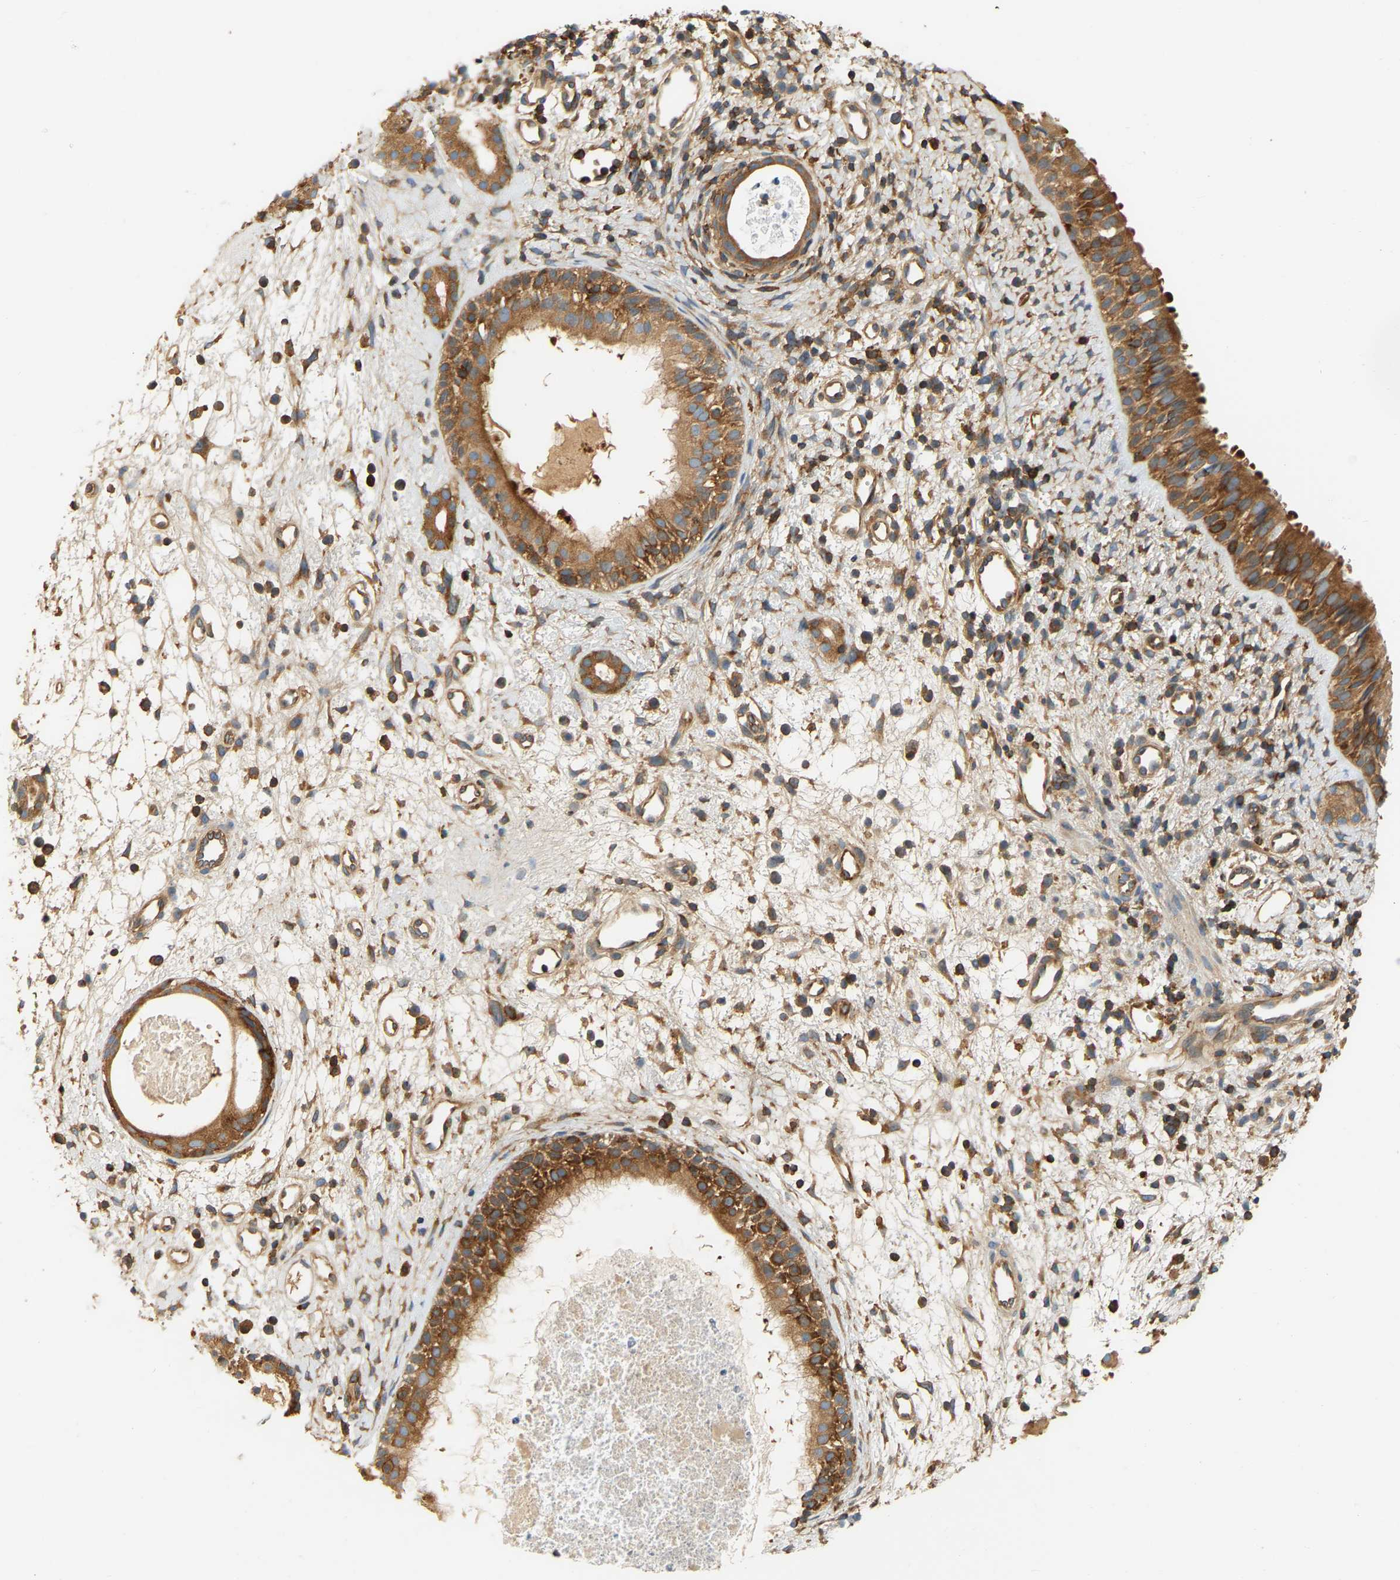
{"staining": {"intensity": "moderate", "quantity": ">75%", "location": "cytoplasmic/membranous"}, "tissue": "nasopharynx", "cell_type": "Respiratory epithelial cells", "image_type": "normal", "snomed": [{"axis": "morphology", "description": "Normal tissue, NOS"}, {"axis": "topography", "description": "Nasopharynx"}], "caption": "The immunohistochemical stain shows moderate cytoplasmic/membranous expression in respiratory epithelial cells of normal nasopharynx.", "gene": "AKAP13", "patient": {"sex": "male", "age": 22}}